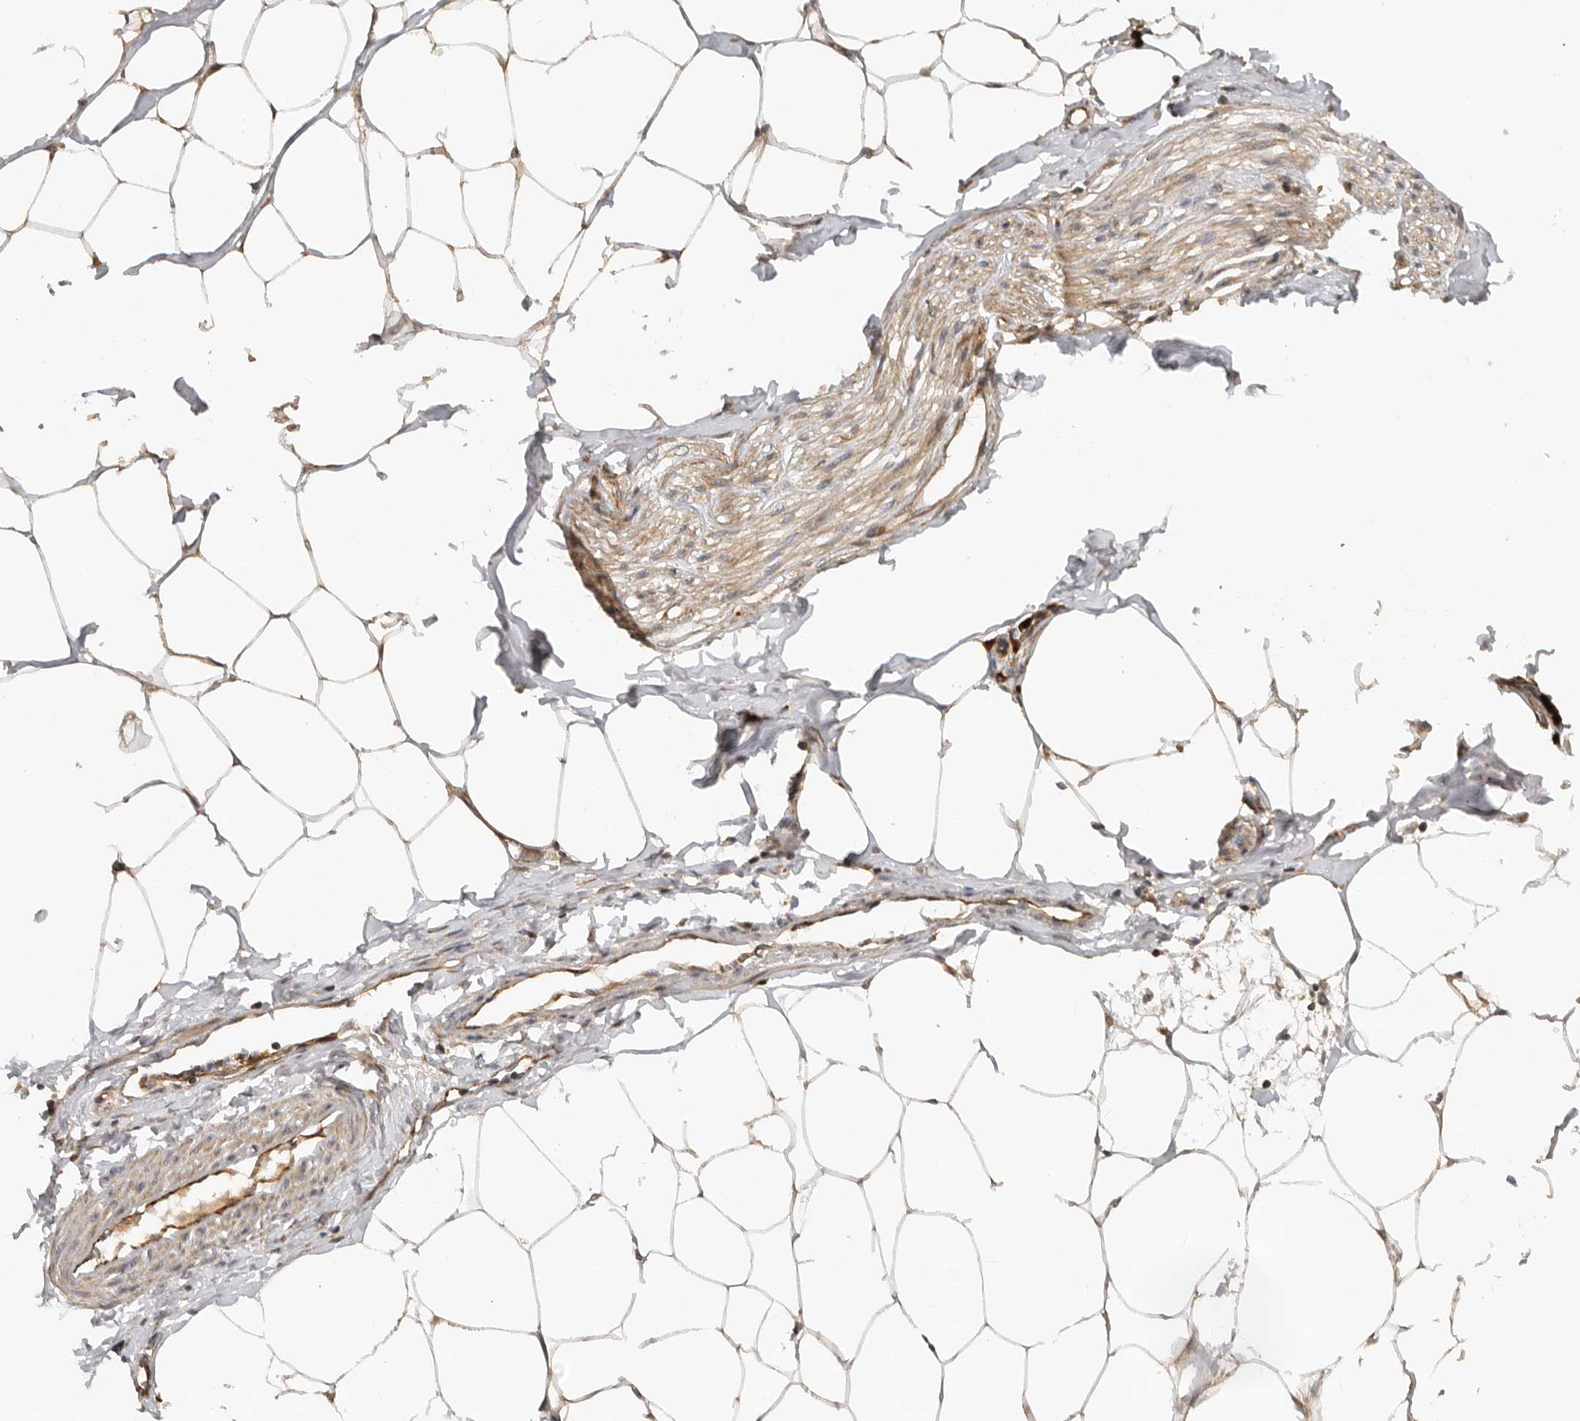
{"staining": {"intensity": "moderate", "quantity": ">75%", "location": "cytoplasmic/membranous"}, "tissue": "adipose tissue", "cell_type": "Adipocytes", "image_type": "normal", "snomed": [{"axis": "morphology", "description": "Normal tissue, NOS"}, {"axis": "morphology", "description": "Adenocarcinoma, NOS"}, {"axis": "topography", "description": "Colon"}, {"axis": "topography", "description": "Peripheral nerve tissue"}], "caption": "IHC of unremarkable human adipose tissue displays medium levels of moderate cytoplasmic/membranous expression in approximately >75% of adipocytes. (DAB (3,3'-diaminobenzidine) IHC, brown staining for protein, blue staining for nuclei).", "gene": "RNF157", "patient": {"sex": "male", "age": 14}}